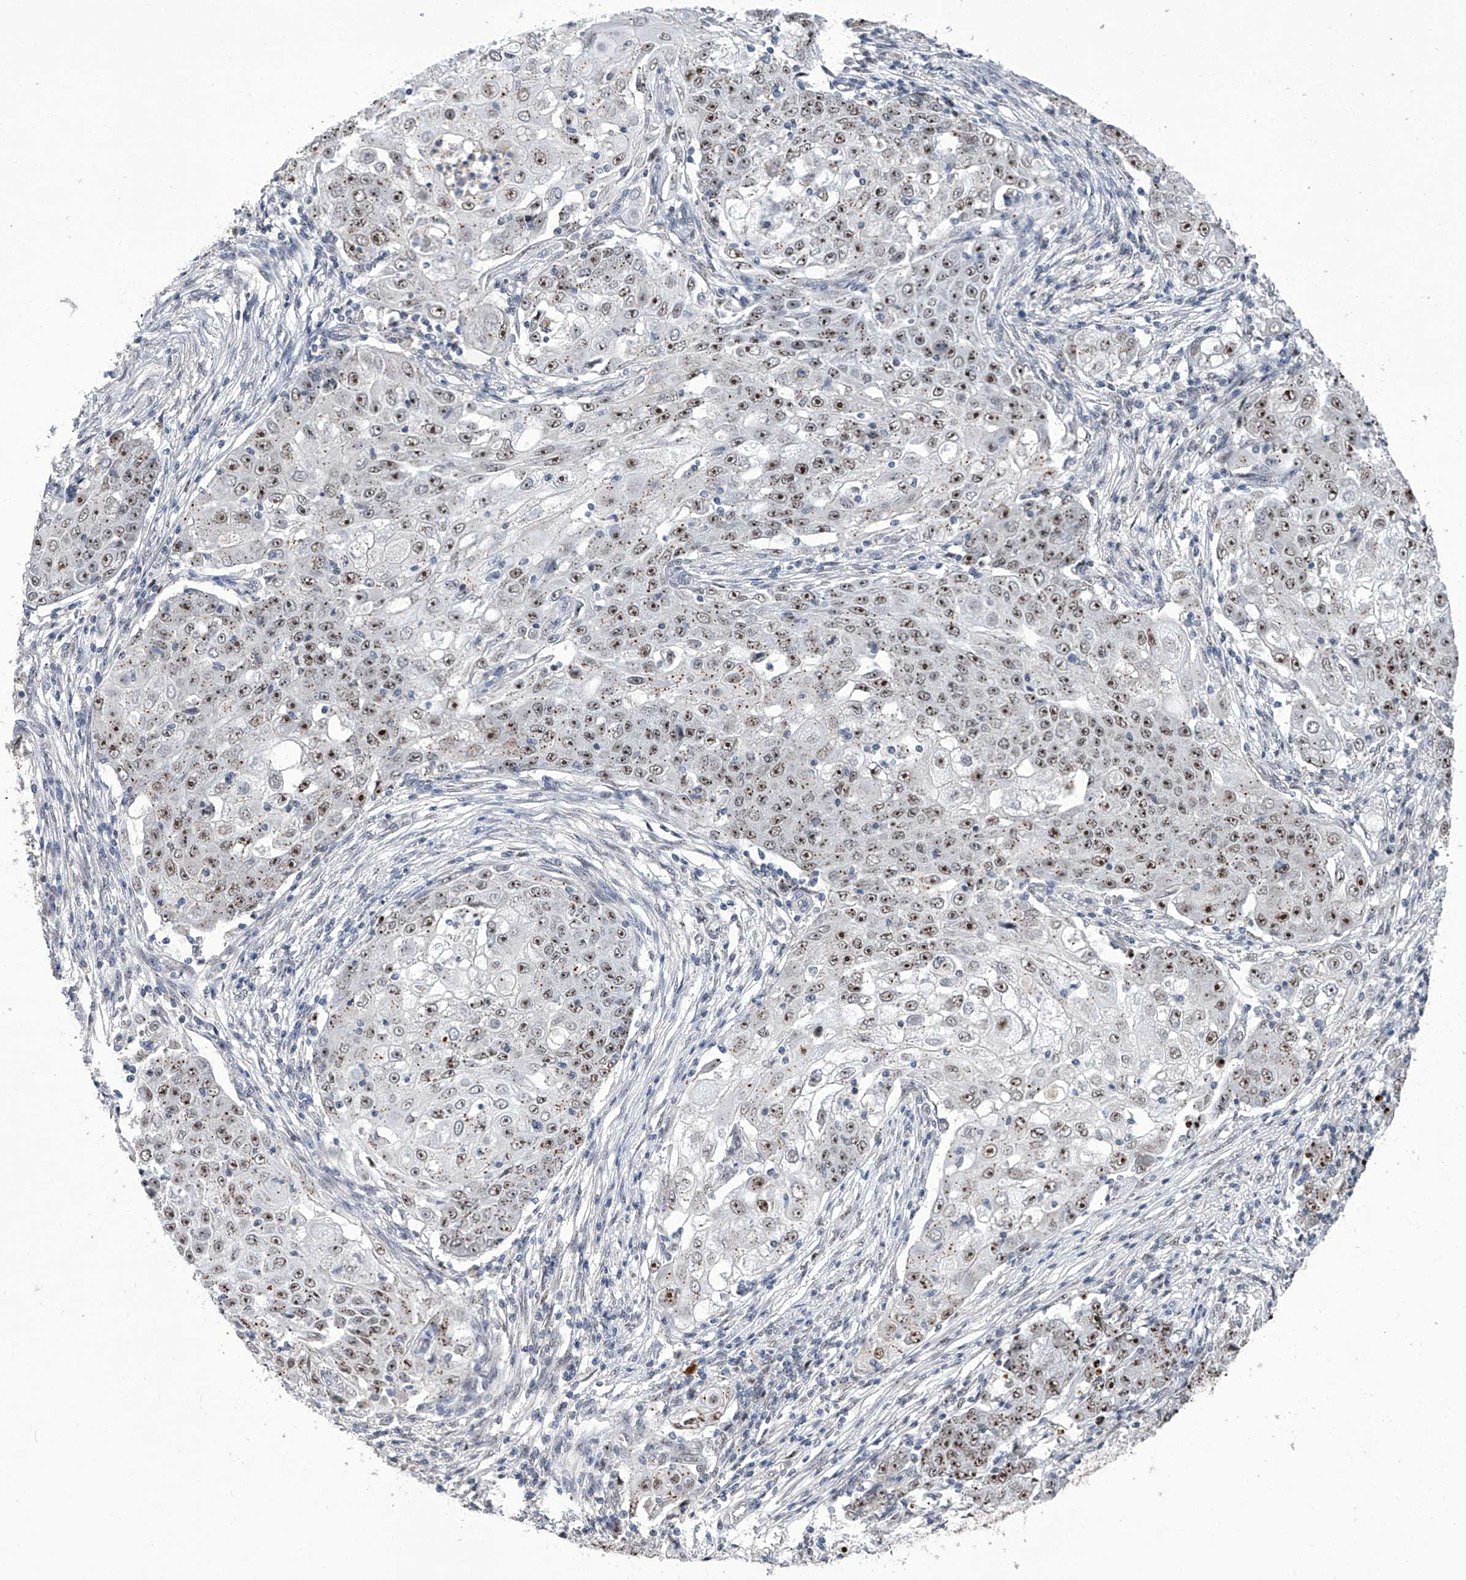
{"staining": {"intensity": "moderate", "quantity": ">75%", "location": "nuclear"}, "tissue": "ovarian cancer", "cell_type": "Tumor cells", "image_type": "cancer", "snomed": [{"axis": "morphology", "description": "Carcinoma, endometroid"}, {"axis": "topography", "description": "Ovary"}], "caption": "Protein expression analysis of ovarian cancer shows moderate nuclear staining in about >75% of tumor cells.", "gene": "CMTR1", "patient": {"sex": "female", "age": 42}}